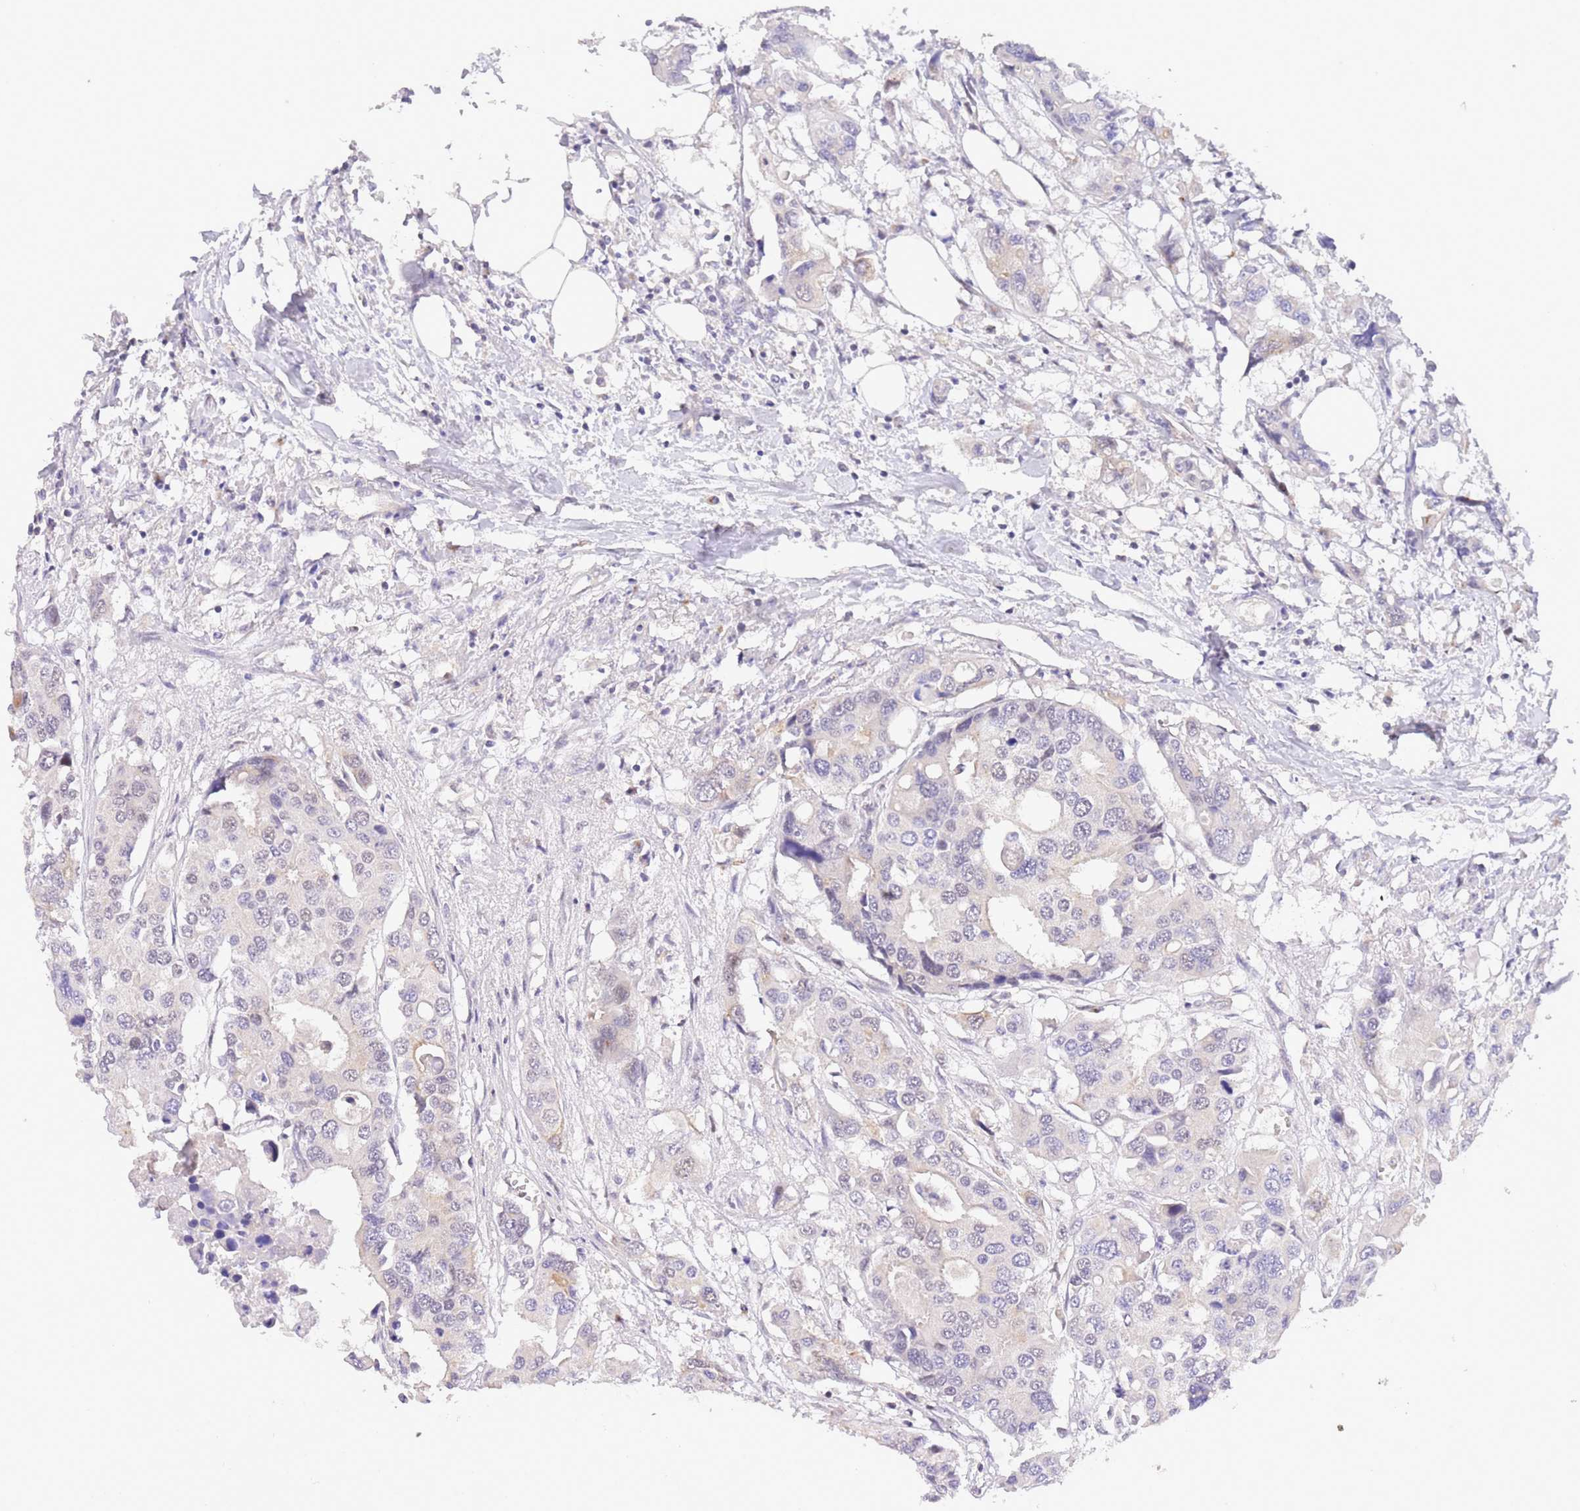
{"staining": {"intensity": "negative", "quantity": "none", "location": "none"}, "tissue": "colorectal cancer", "cell_type": "Tumor cells", "image_type": "cancer", "snomed": [{"axis": "morphology", "description": "Adenocarcinoma, NOS"}, {"axis": "topography", "description": "Colon"}], "caption": "An immunohistochemistry (IHC) photomicrograph of colorectal cancer is shown. There is no staining in tumor cells of colorectal cancer.", "gene": "SLC35F2", "patient": {"sex": "male", "age": 77}}